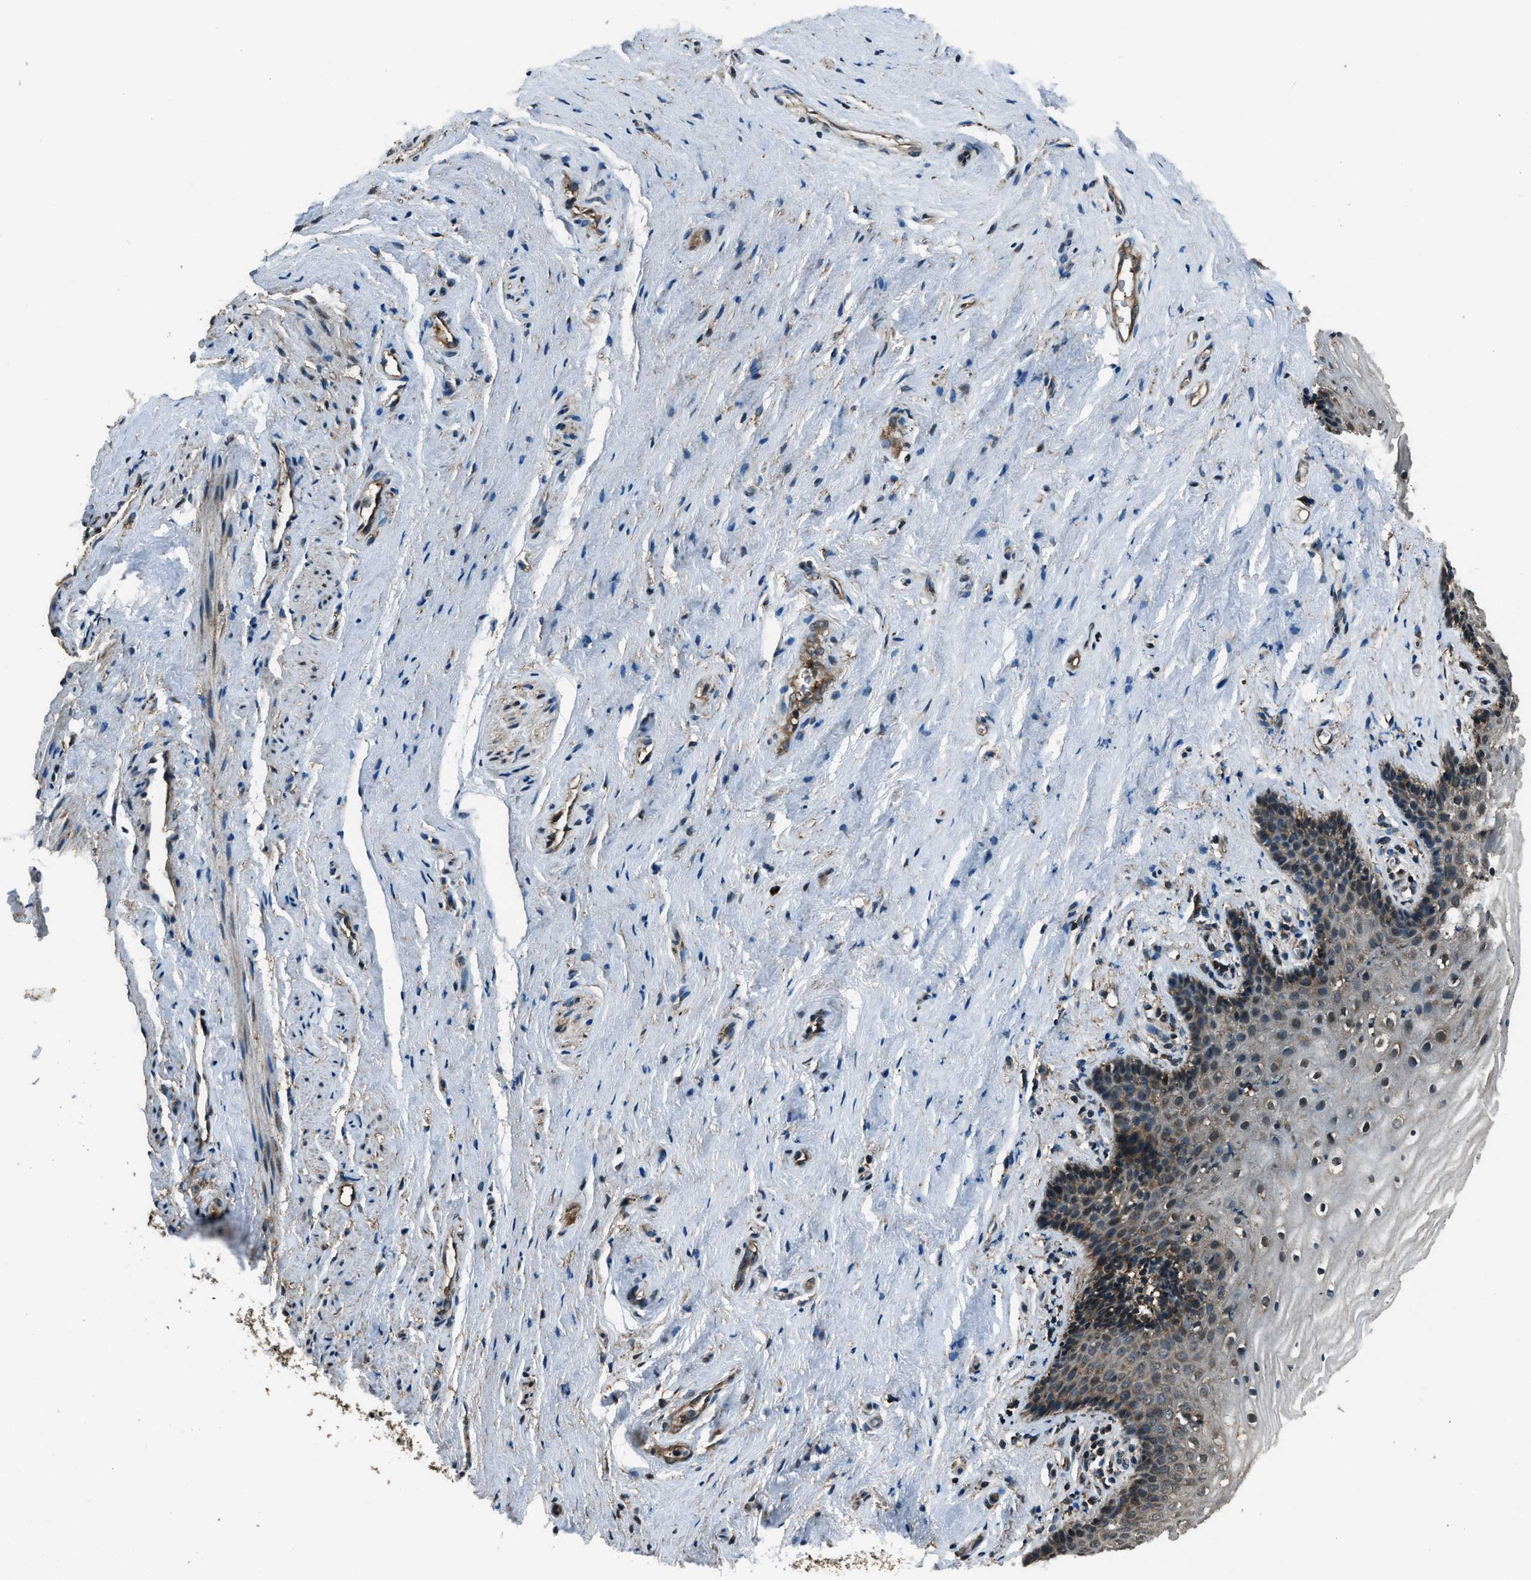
{"staining": {"intensity": "weak", "quantity": "25%-75%", "location": "cytoplasmic/membranous,nuclear"}, "tissue": "vagina", "cell_type": "Squamous epithelial cells", "image_type": "normal", "snomed": [{"axis": "morphology", "description": "Normal tissue, NOS"}, {"axis": "topography", "description": "Vagina"}], "caption": "IHC photomicrograph of normal vagina: human vagina stained using immunohistochemistry reveals low levels of weak protein expression localized specifically in the cytoplasmic/membranous,nuclear of squamous epithelial cells, appearing as a cytoplasmic/membranous,nuclear brown color.", "gene": "TRIM4", "patient": {"sex": "female", "age": 44}}